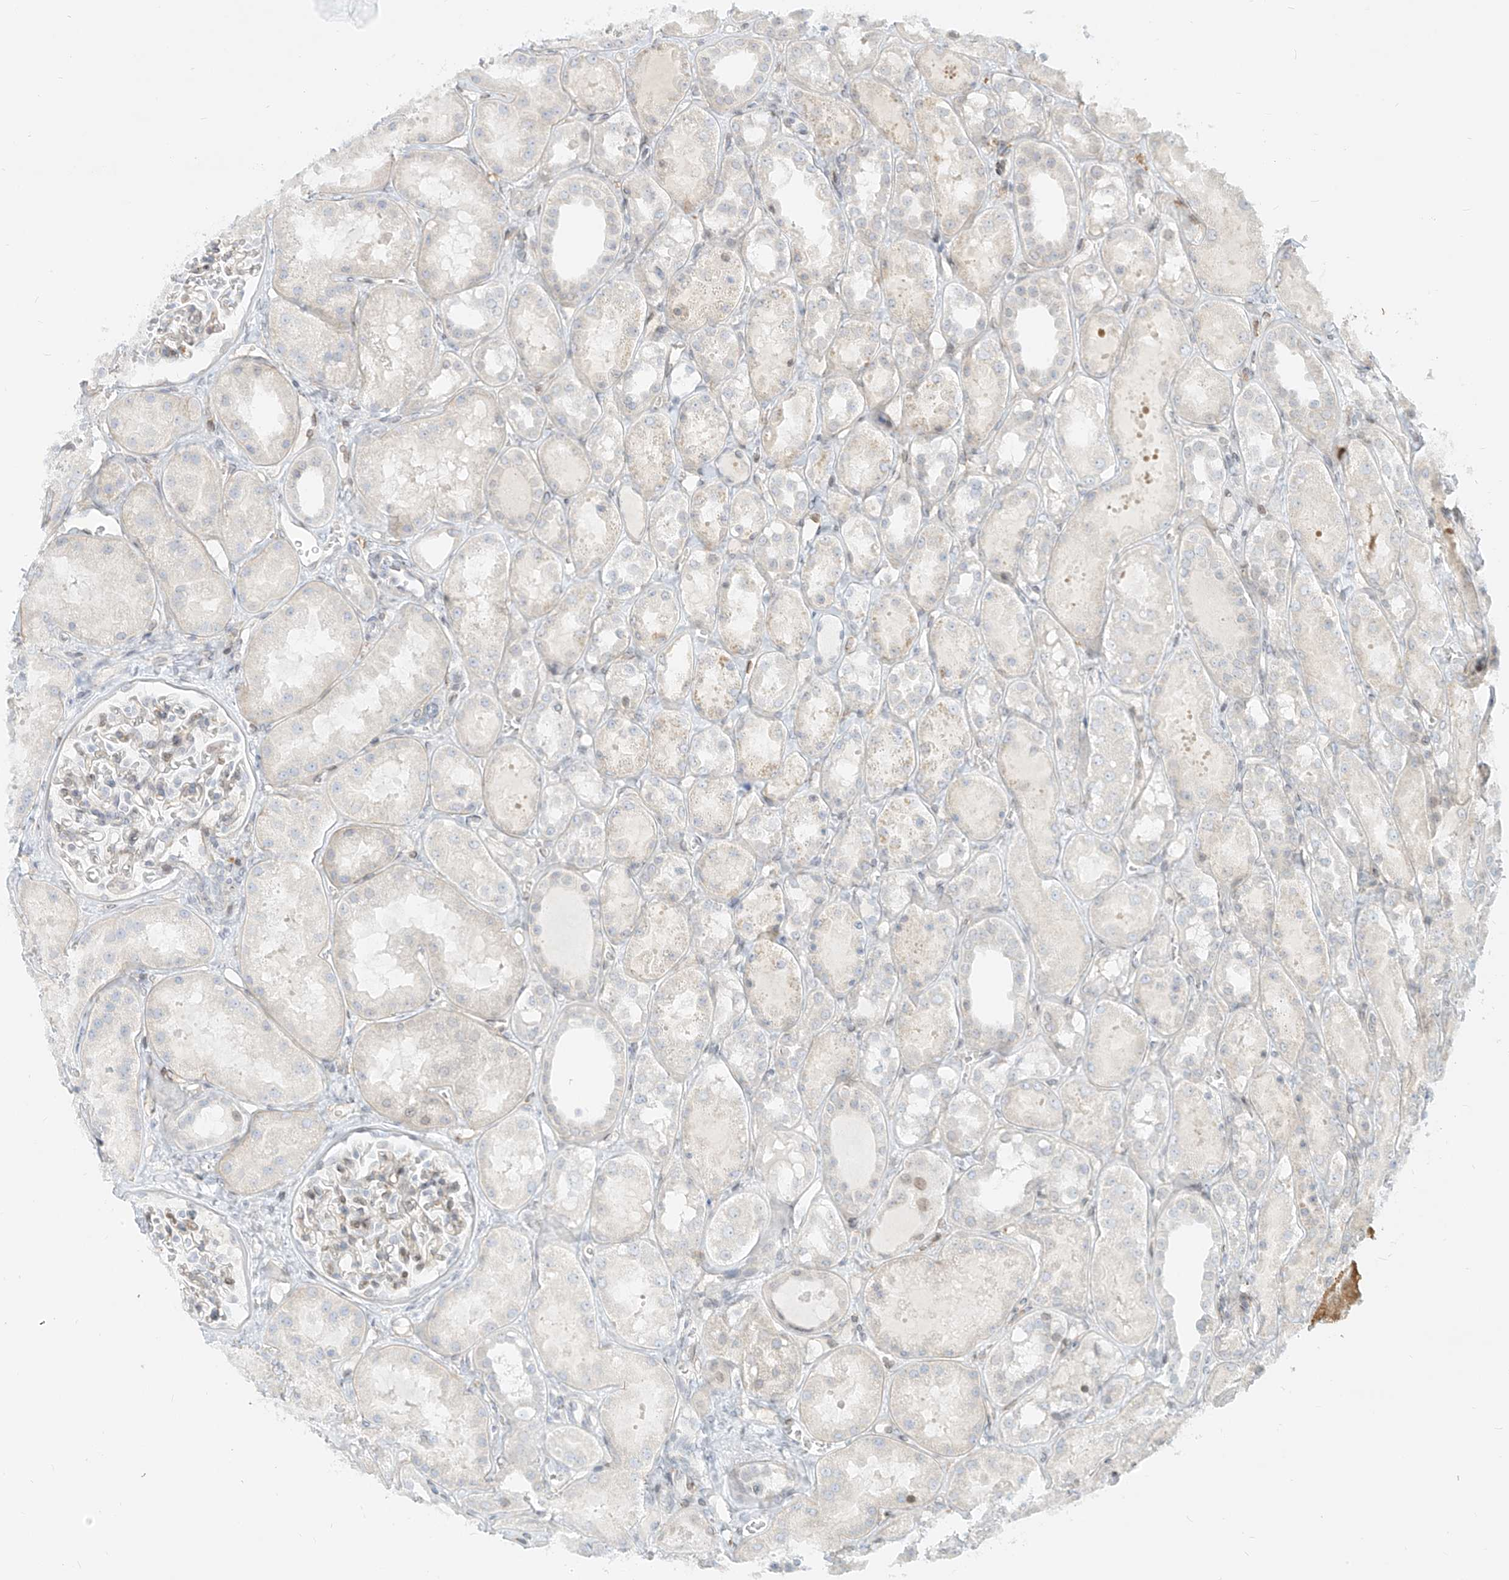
{"staining": {"intensity": "moderate", "quantity": "<25%", "location": "nuclear"}, "tissue": "kidney", "cell_type": "Cells in glomeruli", "image_type": "normal", "snomed": [{"axis": "morphology", "description": "Normal tissue, NOS"}, {"axis": "topography", "description": "Kidney"}], "caption": "Immunohistochemistry (IHC) (DAB (3,3'-diaminobenzidine)) staining of normal kidney demonstrates moderate nuclear protein positivity in approximately <25% of cells in glomeruli. (DAB = brown stain, brightfield microscopy at high magnification).", "gene": "NHSL1", "patient": {"sex": "male", "age": 16}}